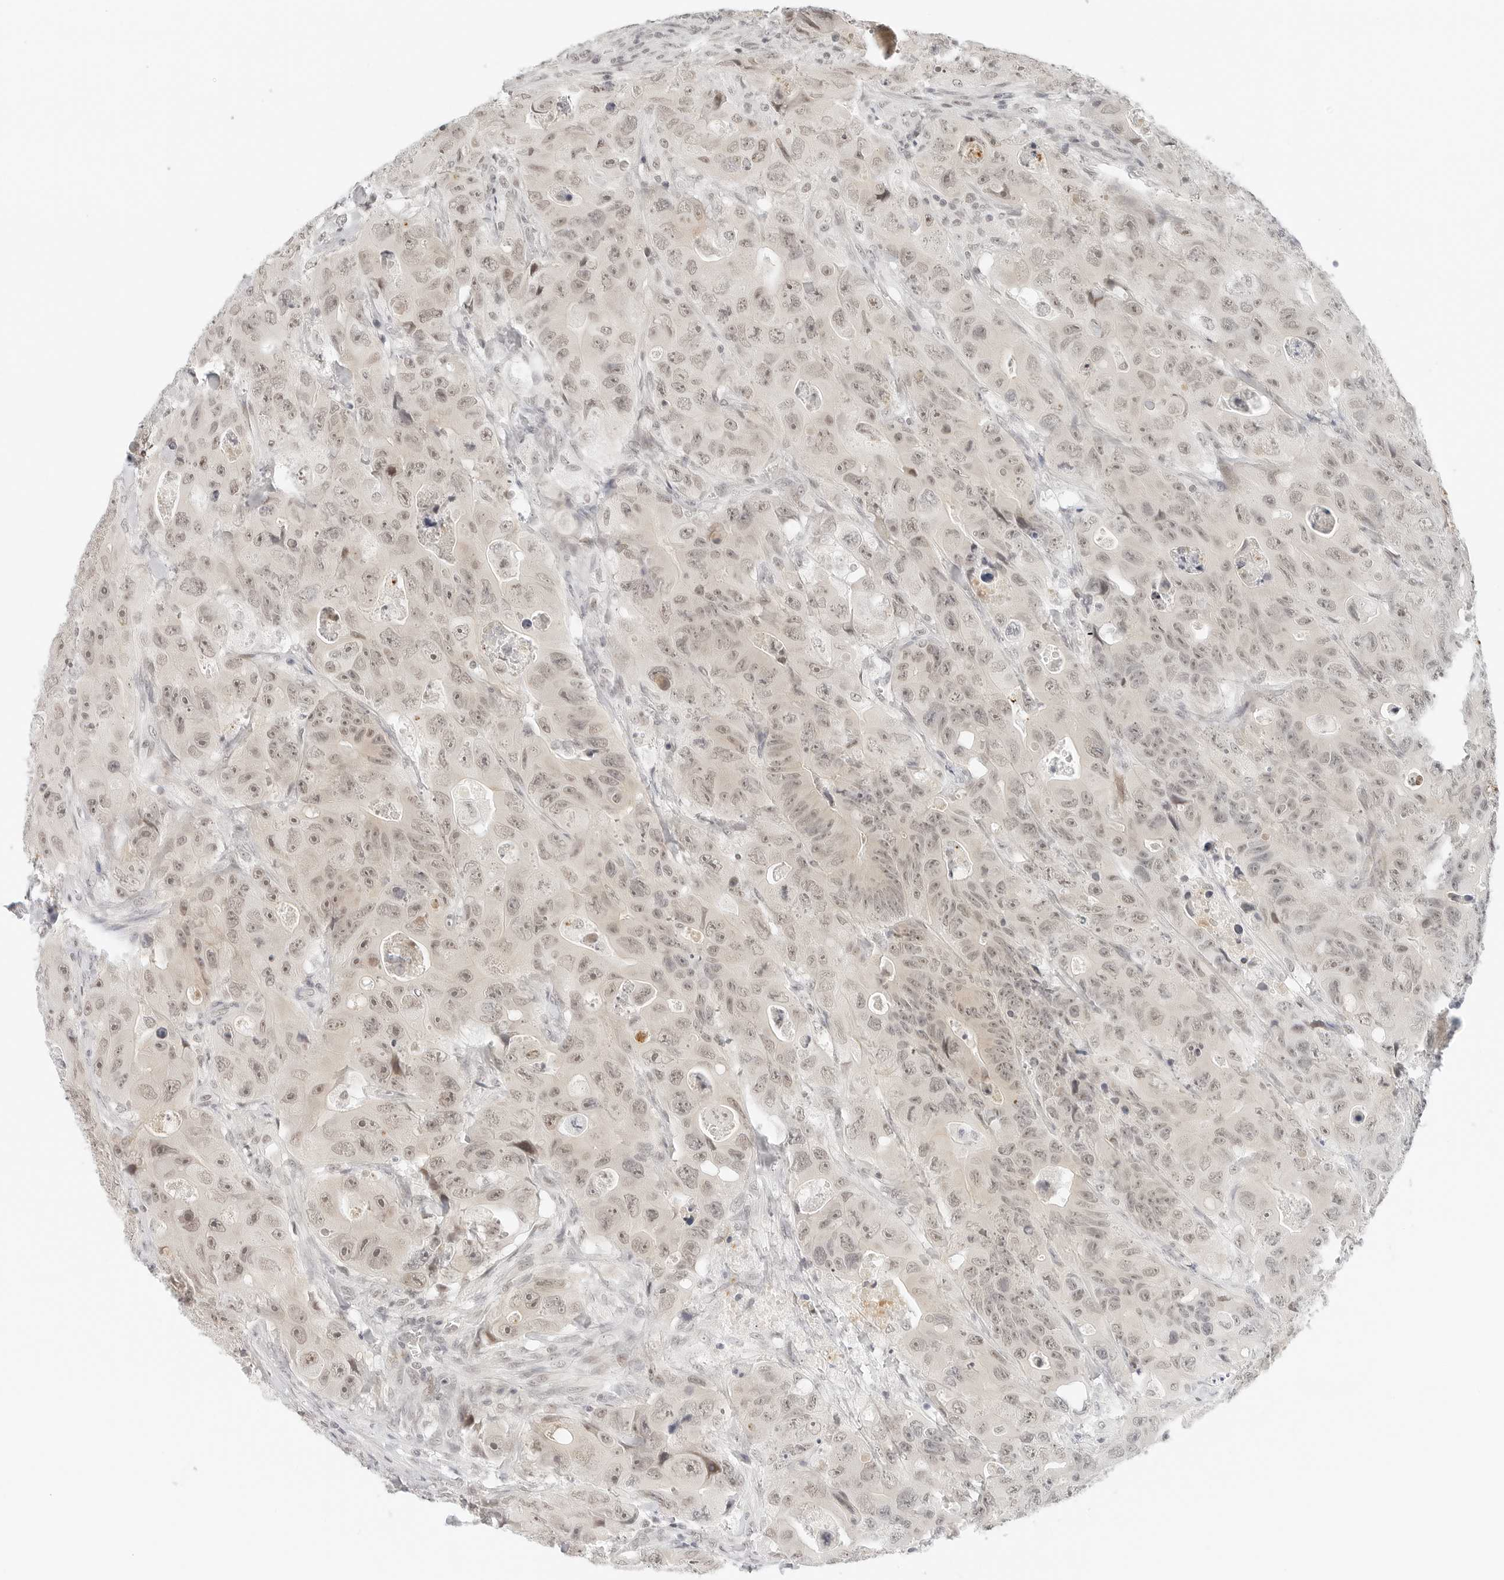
{"staining": {"intensity": "weak", "quantity": "25%-75%", "location": "nuclear"}, "tissue": "colorectal cancer", "cell_type": "Tumor cells", "image_type": "cancer", "snomed": [{"axis": "morphology", "description": "Adenocarcinoma, NOS"}, {"axis": "topography", "description": "Colon"}], "caption": "The histopathology image reveals staining of adenocarcinoma (colorectal), revealing weak nuclear protein expression (brown color) within tumor cells.", "gene": "NEO1", "patient": {"sex": "female", "age": 46}}